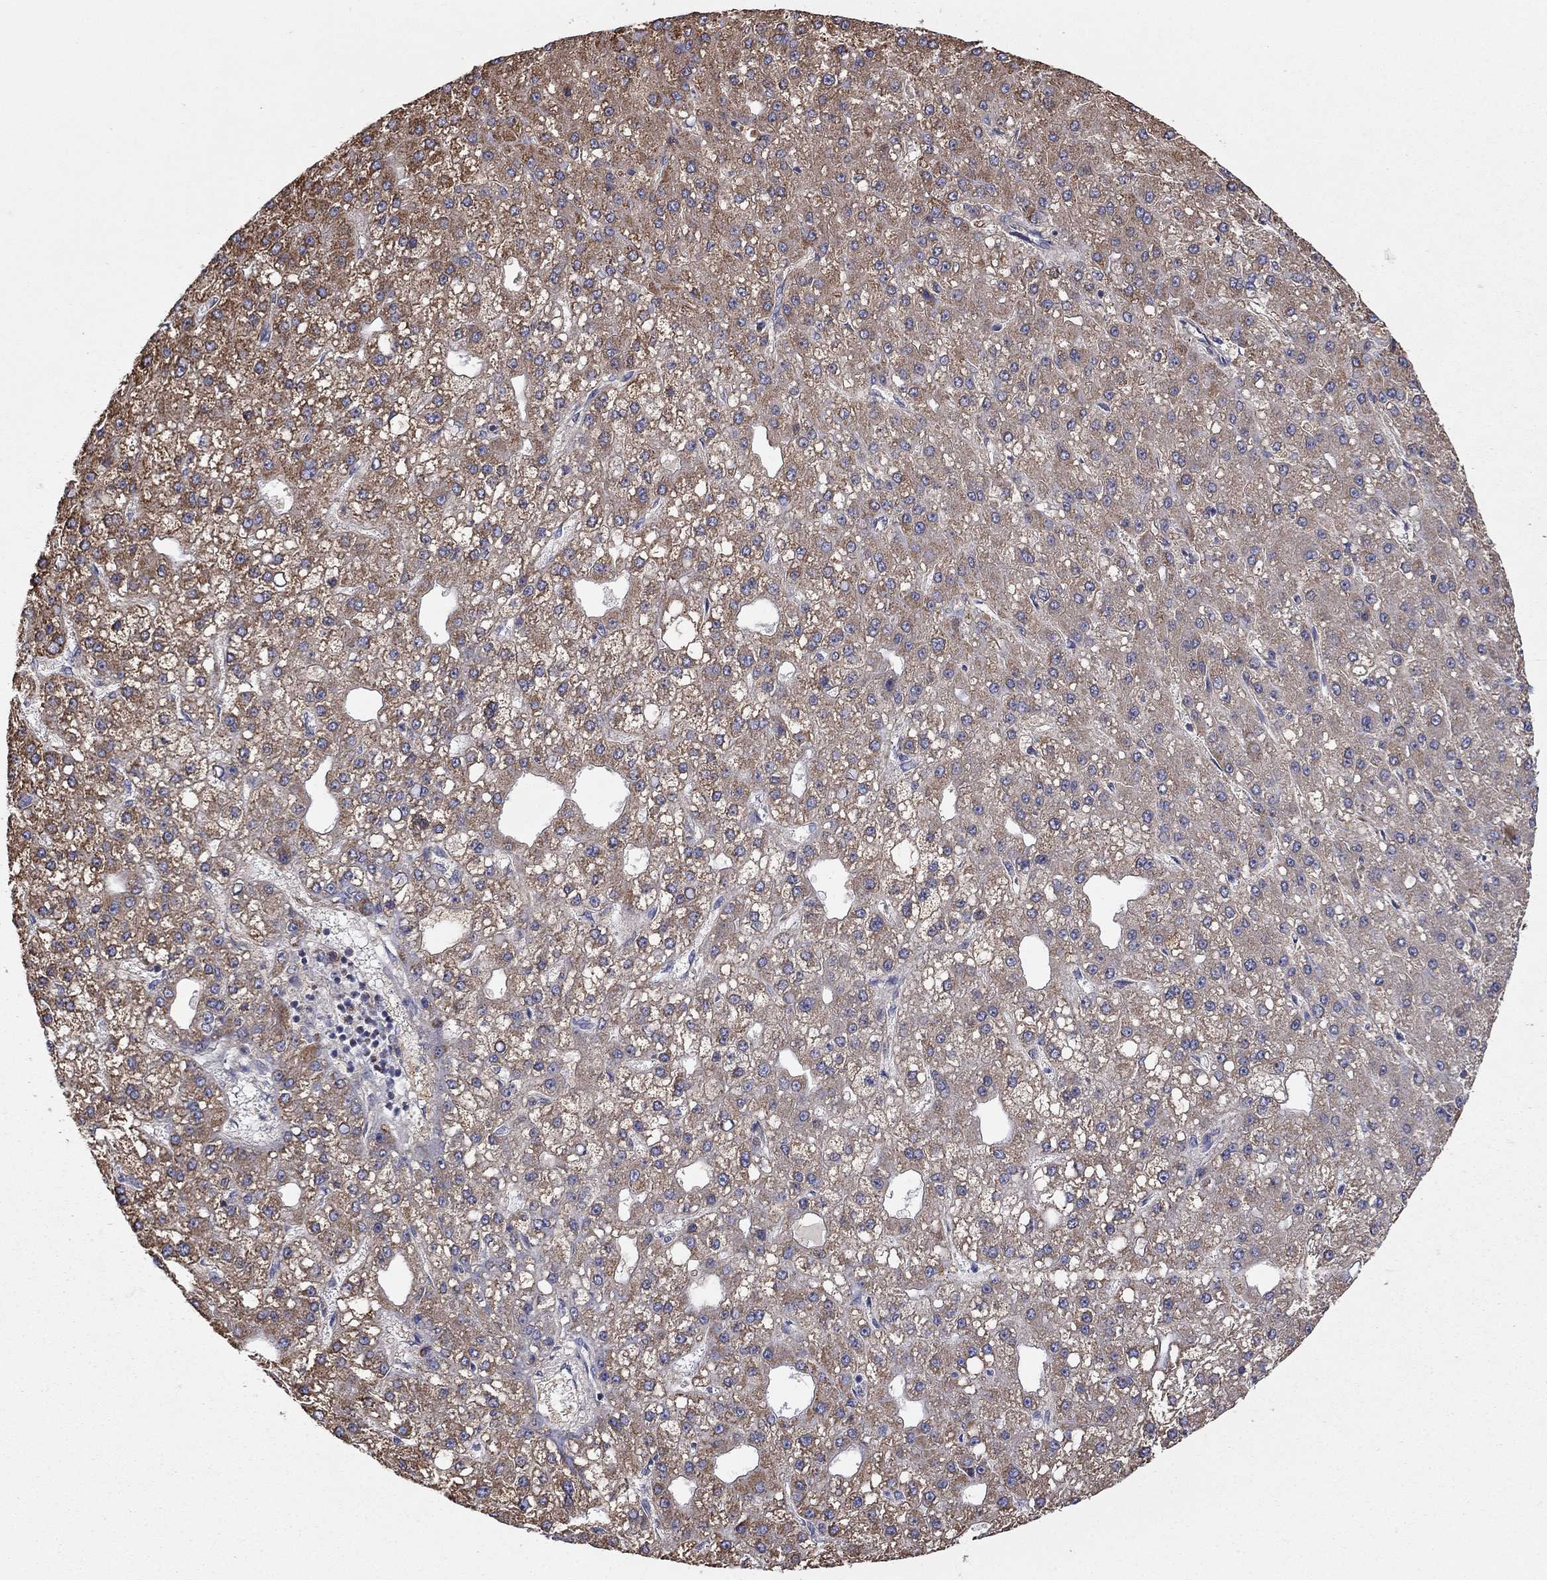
{"staining": {"intensity": "moderate", "quantity": ">75%", "location": "cytoplasmic/membranous"}, "tissue": "liver cancer", "cell_type": "Tumor cells", "image_type": "cancer", "snomed": [{"axis": "morphology", "description": "Carcinoma, Hepatocellular, NOS"}, {"axis": "topography", "description": "Liver"}], "caption": "The image reveals immunohistochemical staining of liver hepatocellular carcinoma. There is moderate cytoplasmic/membranous expression is identified in about >75% of tumor cells.", "gene": "HPS5", "patient": {"sex": "male", "age": 67}}